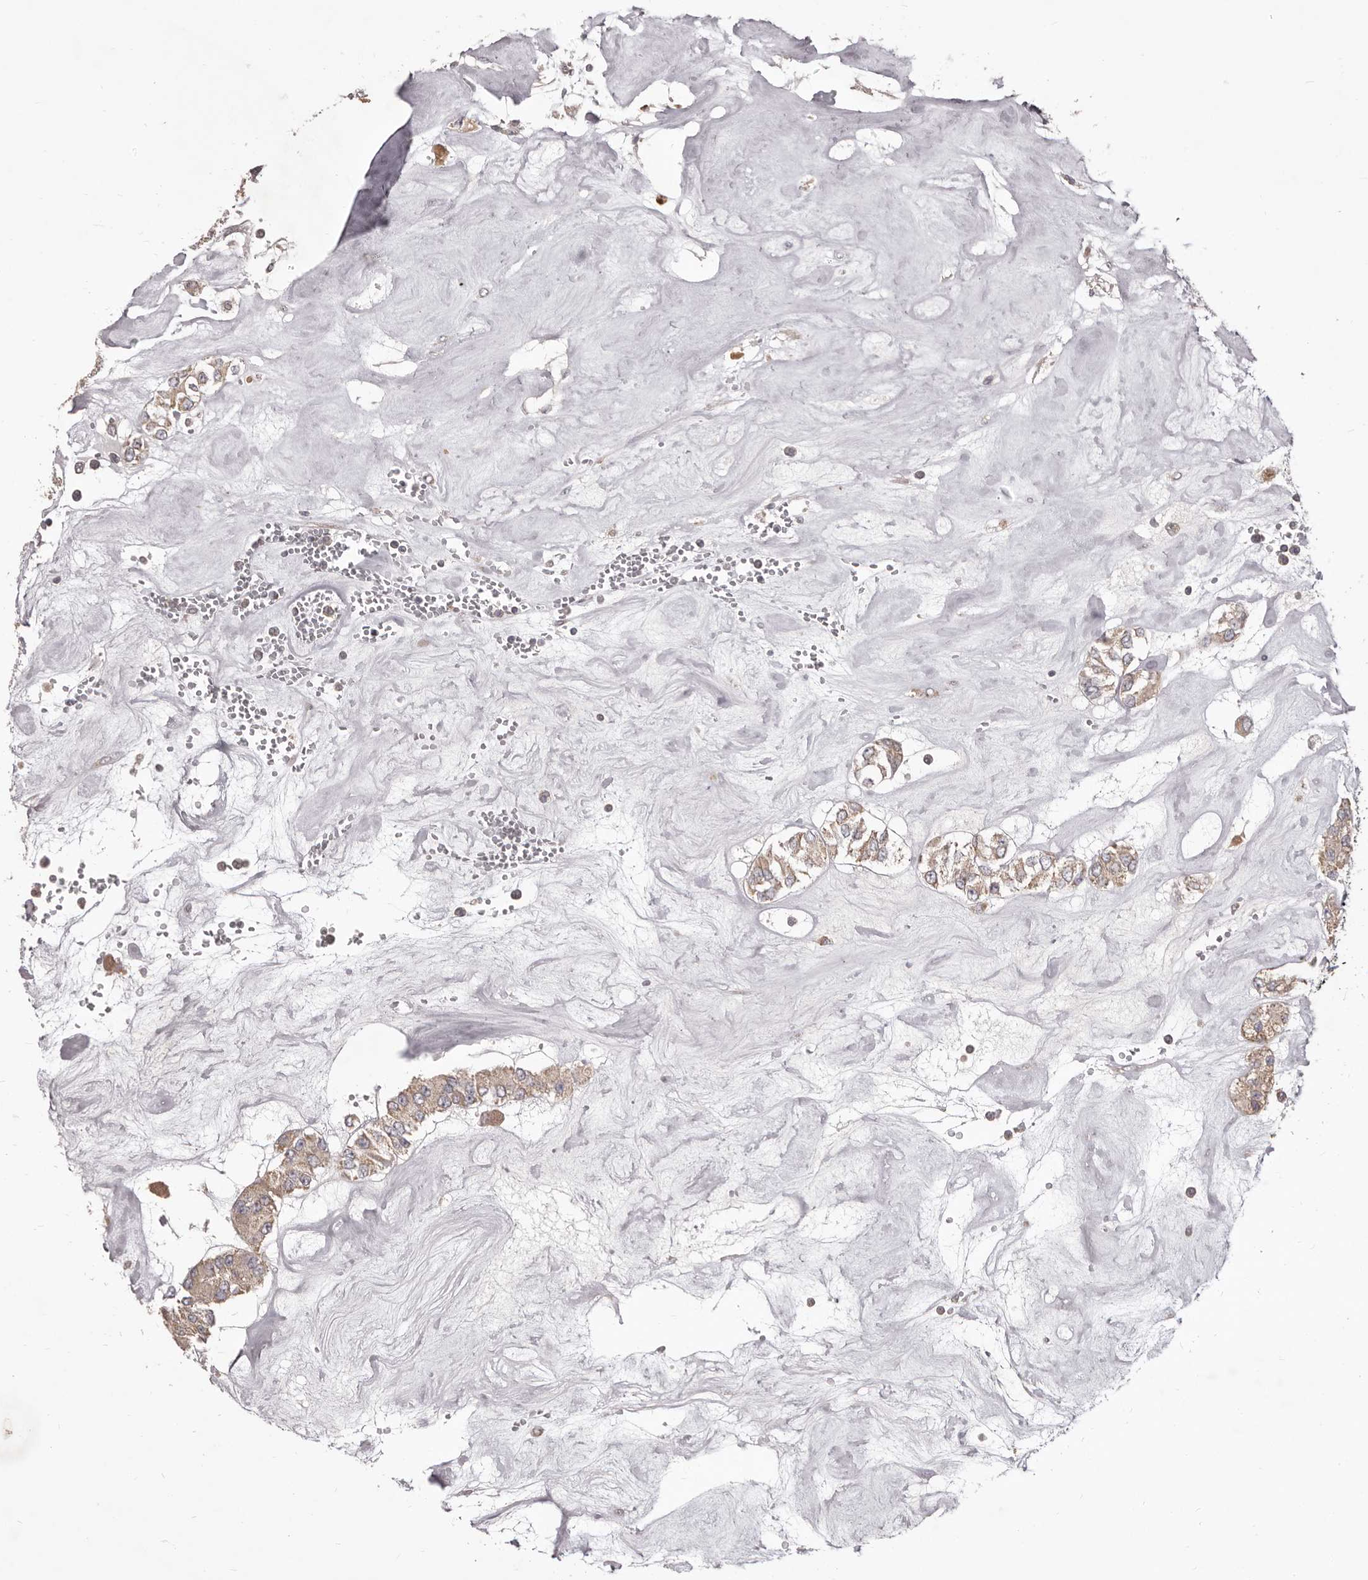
{"staining": {"intensity": "weak", "quantity": ">75%", "location": "cytoplasmic/membranous"}, "tissue": "carcinoid", "cell_type": "Tumor cells", "image_type": "cancer", "snomed": [{"axis": "morphology", "description": "Carcinoid, malignant, NOS"}, {"axis": "topography", "description": "Pancreas"}], "caption": "Carcinoid (malignant) stained with DAB IHC shows low levels of weak cytoplasmic/membranous expression in approximately >75% of tumor cells. The staining is performed using DAB (3,3'-diaminobenzidine) brown chromogen to label protein expression. The nuclei are counter-stained blue using hematoxylin.", "gene": "HRH1", "patient": {"sex": "male", "age": 41}}